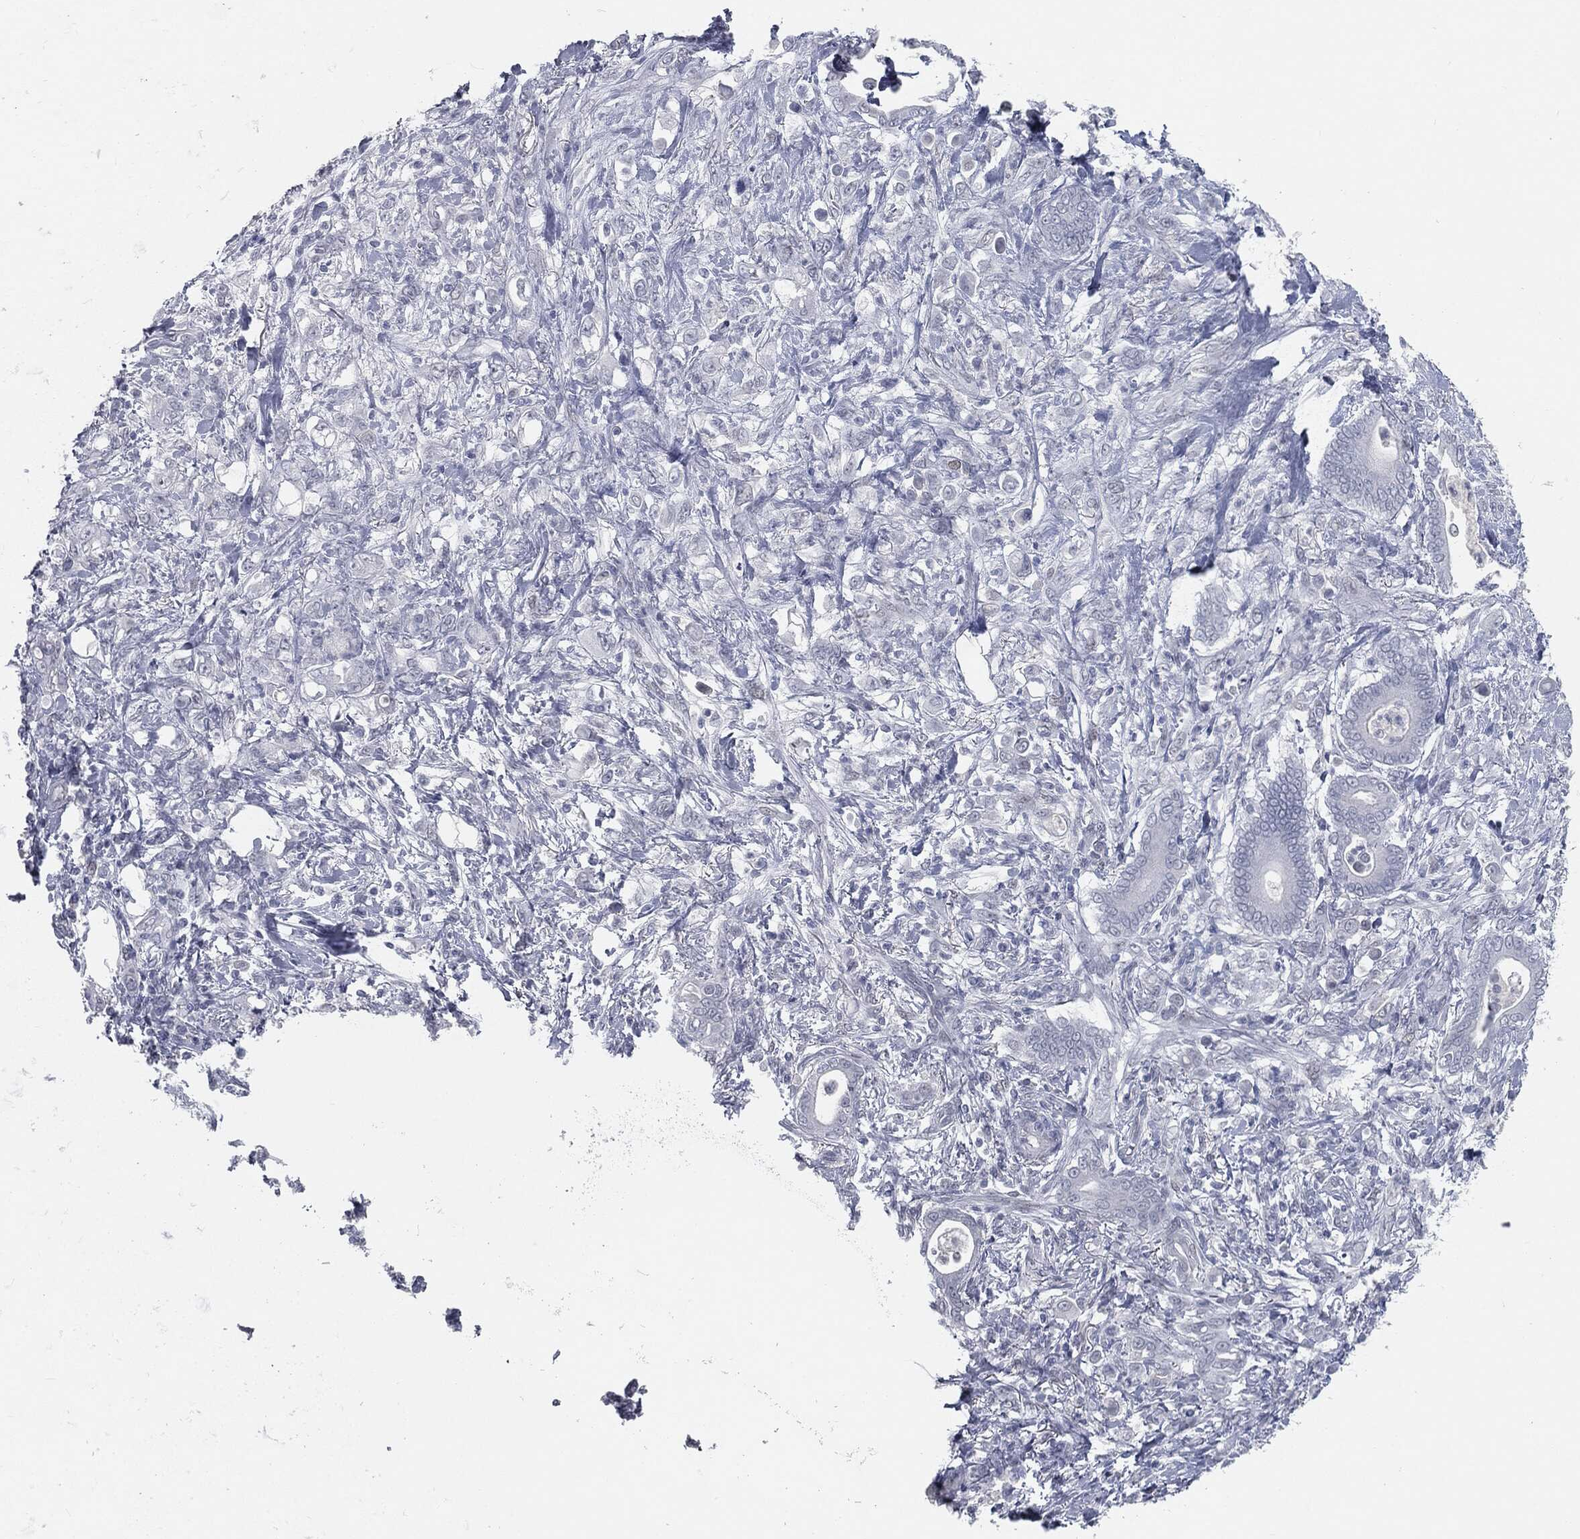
{"staining": {"intensity": "negative", "quantity": "none", "location": "none"}, "tissue": "stomach cancer", "cell_type": "Tumor cells", "image_type": "cancer", "snomed": [{"axis": "morphology", "description": "Adenocarcinoma, NOS"}, {"axis": "topography", "description": "Stomach"}], "caption": "A photomicrograph of human stomach cancer is negative for staining in tumor cells.", "gene": "PRAME", "patient": {"sex": "female", "age": 79}}